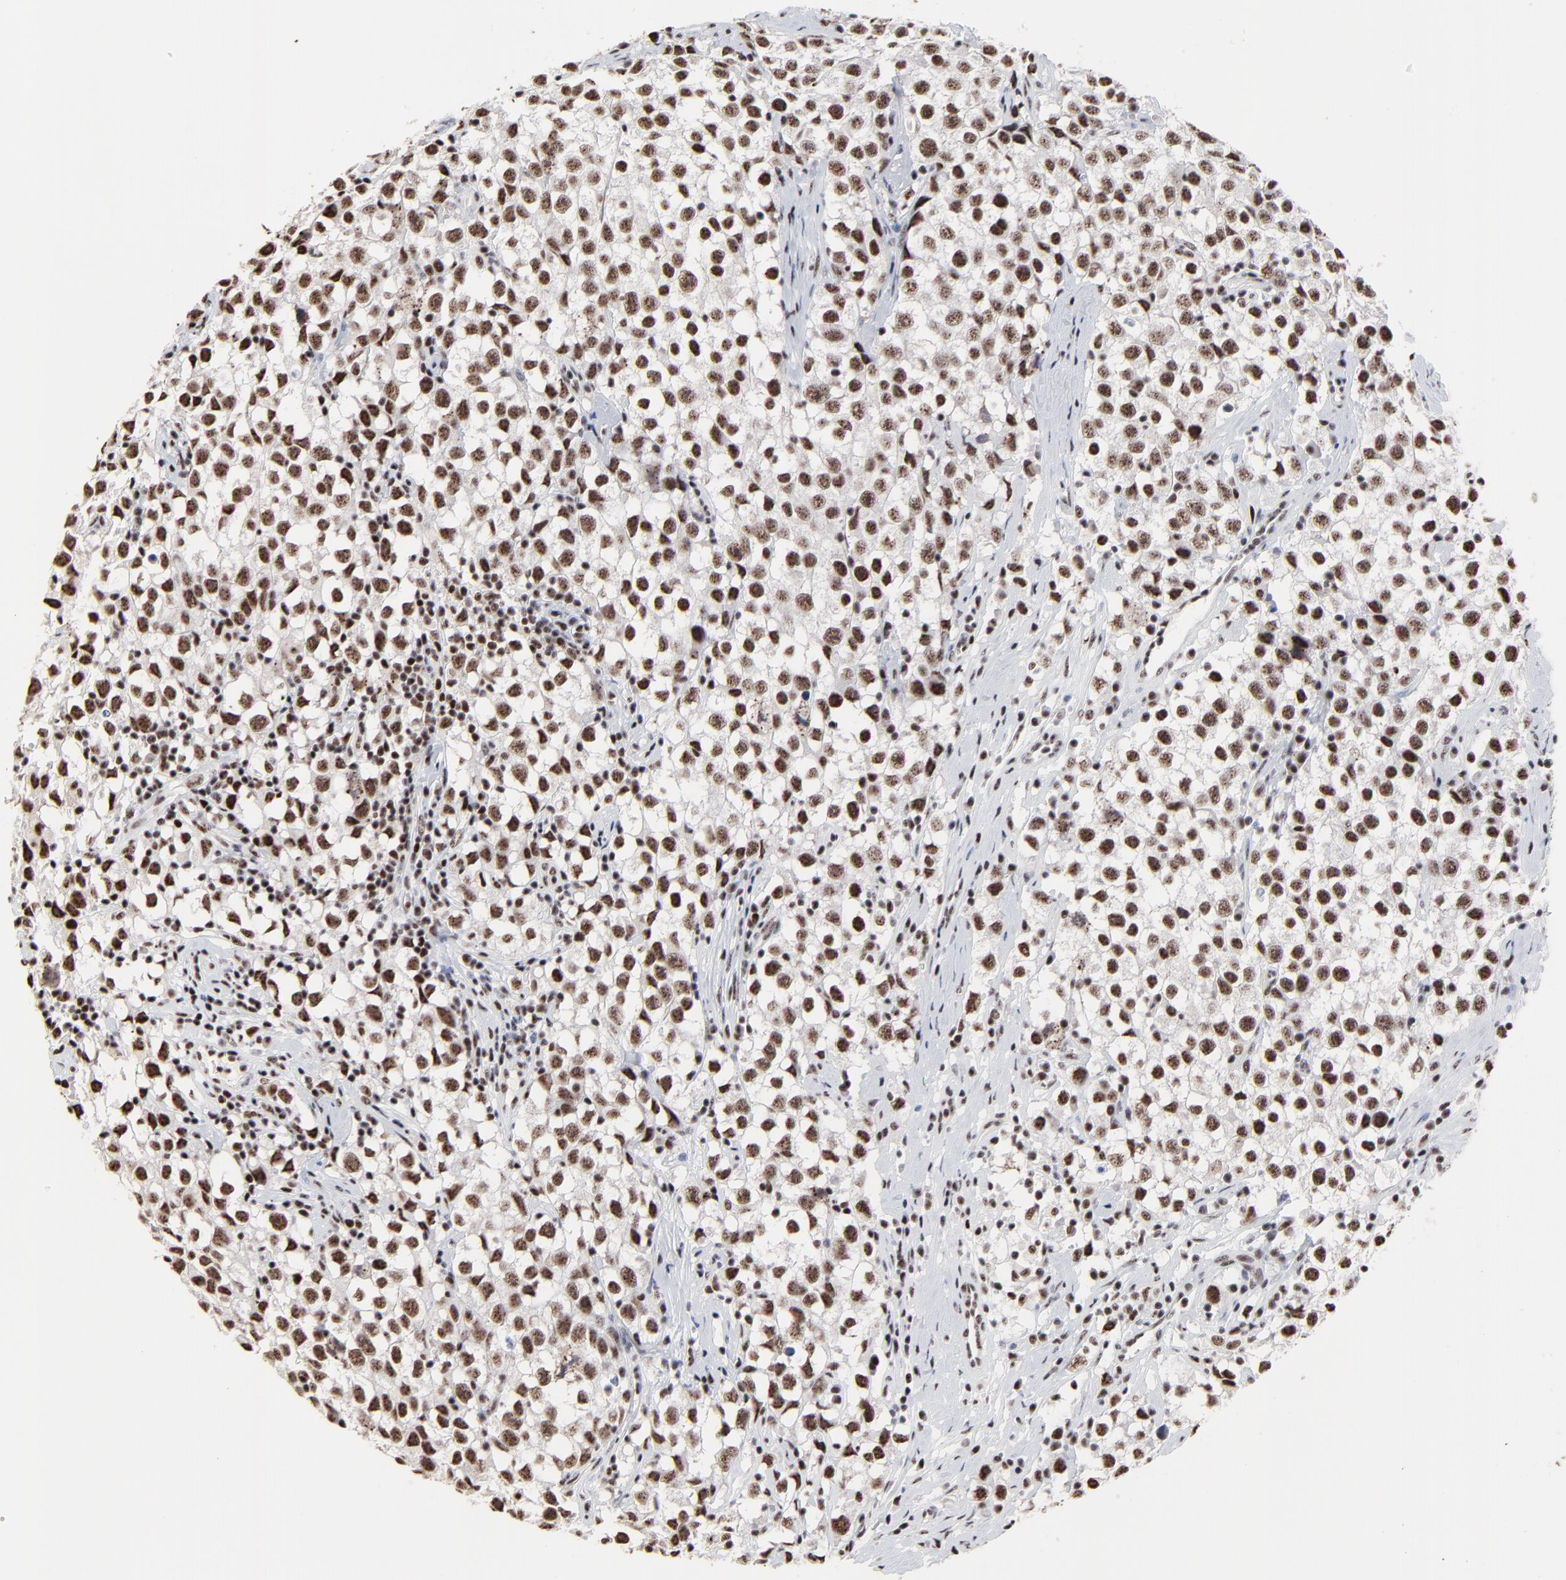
{"staining": {"intensity": "moderate", "quantity": ">75%", "location": "nuclear"}, "tissue": "testis cancer", "cell_type": "Tumor cells", "image_type": "cancer", "snomed": [{"axis": "morphology", "description": "Seminoma, NOS"}, {"axis": "topography", "description": "Testis"}], "caption": "Tumor cells reveal moderate nuclear expression in approximately >75% of cells in testis cancer (seminoma).", "gene": "MBD4", "patient": {"sex": "male", "age": 35}}